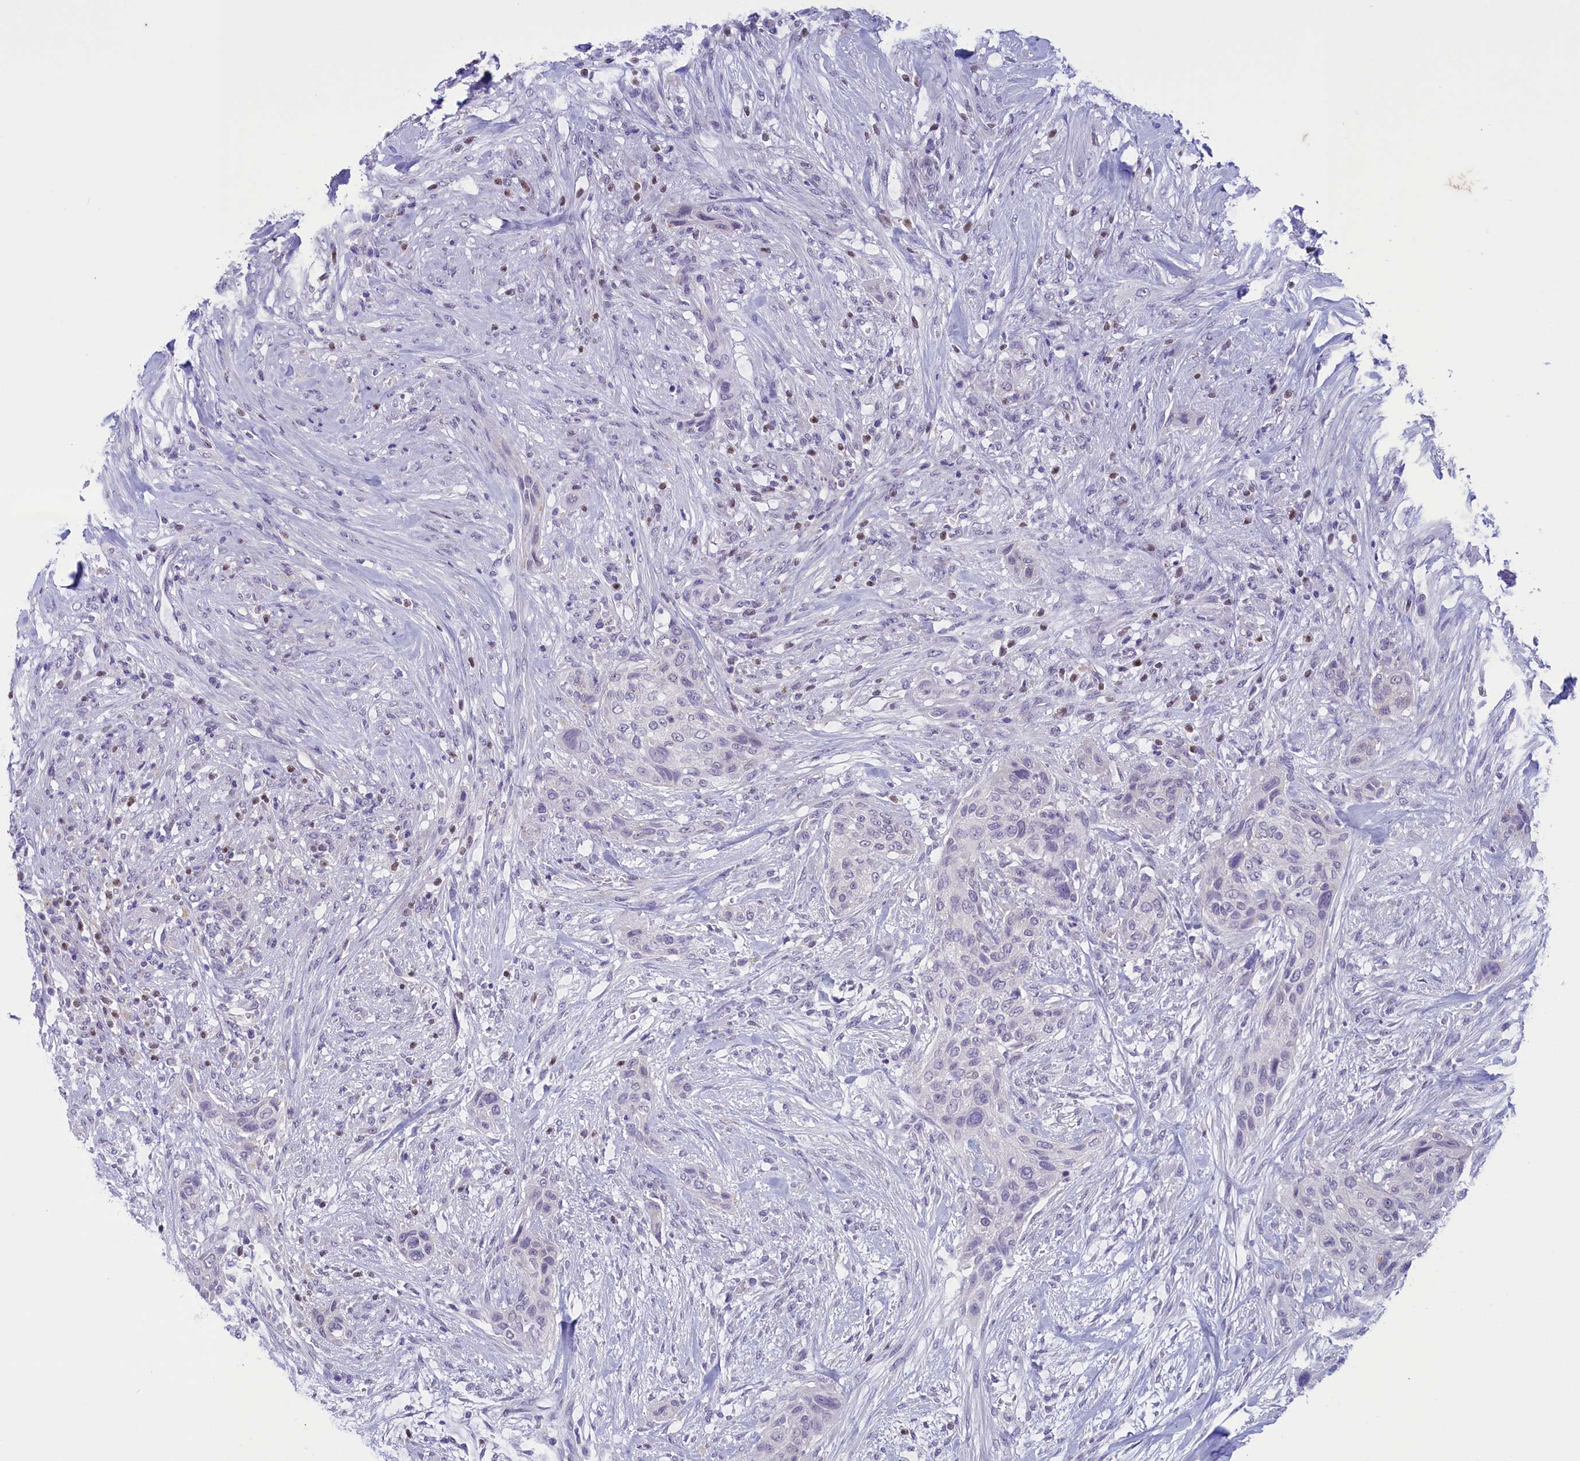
{"staining": {"intensity": "negative", "quantity": "none", "location": "none"}, "tissue": "urothelial cancer", "cell_type": "Tumor cells", "image_type": "cancer", "snomed": [{"axis": "morphology", "description": "Urothelial carcinoma, High grade"}, {"axis": "topography", "description": "Urinary bladder"}], "caption": "Immunohistochemistry photomicrograph of urothelial carcinoma (high-grade) stained for a protein (brown), which shows no expression in tumor cells. The staining is performed using DAB brown chromogen with nuclei counter-stained in using hematoxylin.", "gene": "ELOA2", "patient": {"sex": "male", "age": 35}}